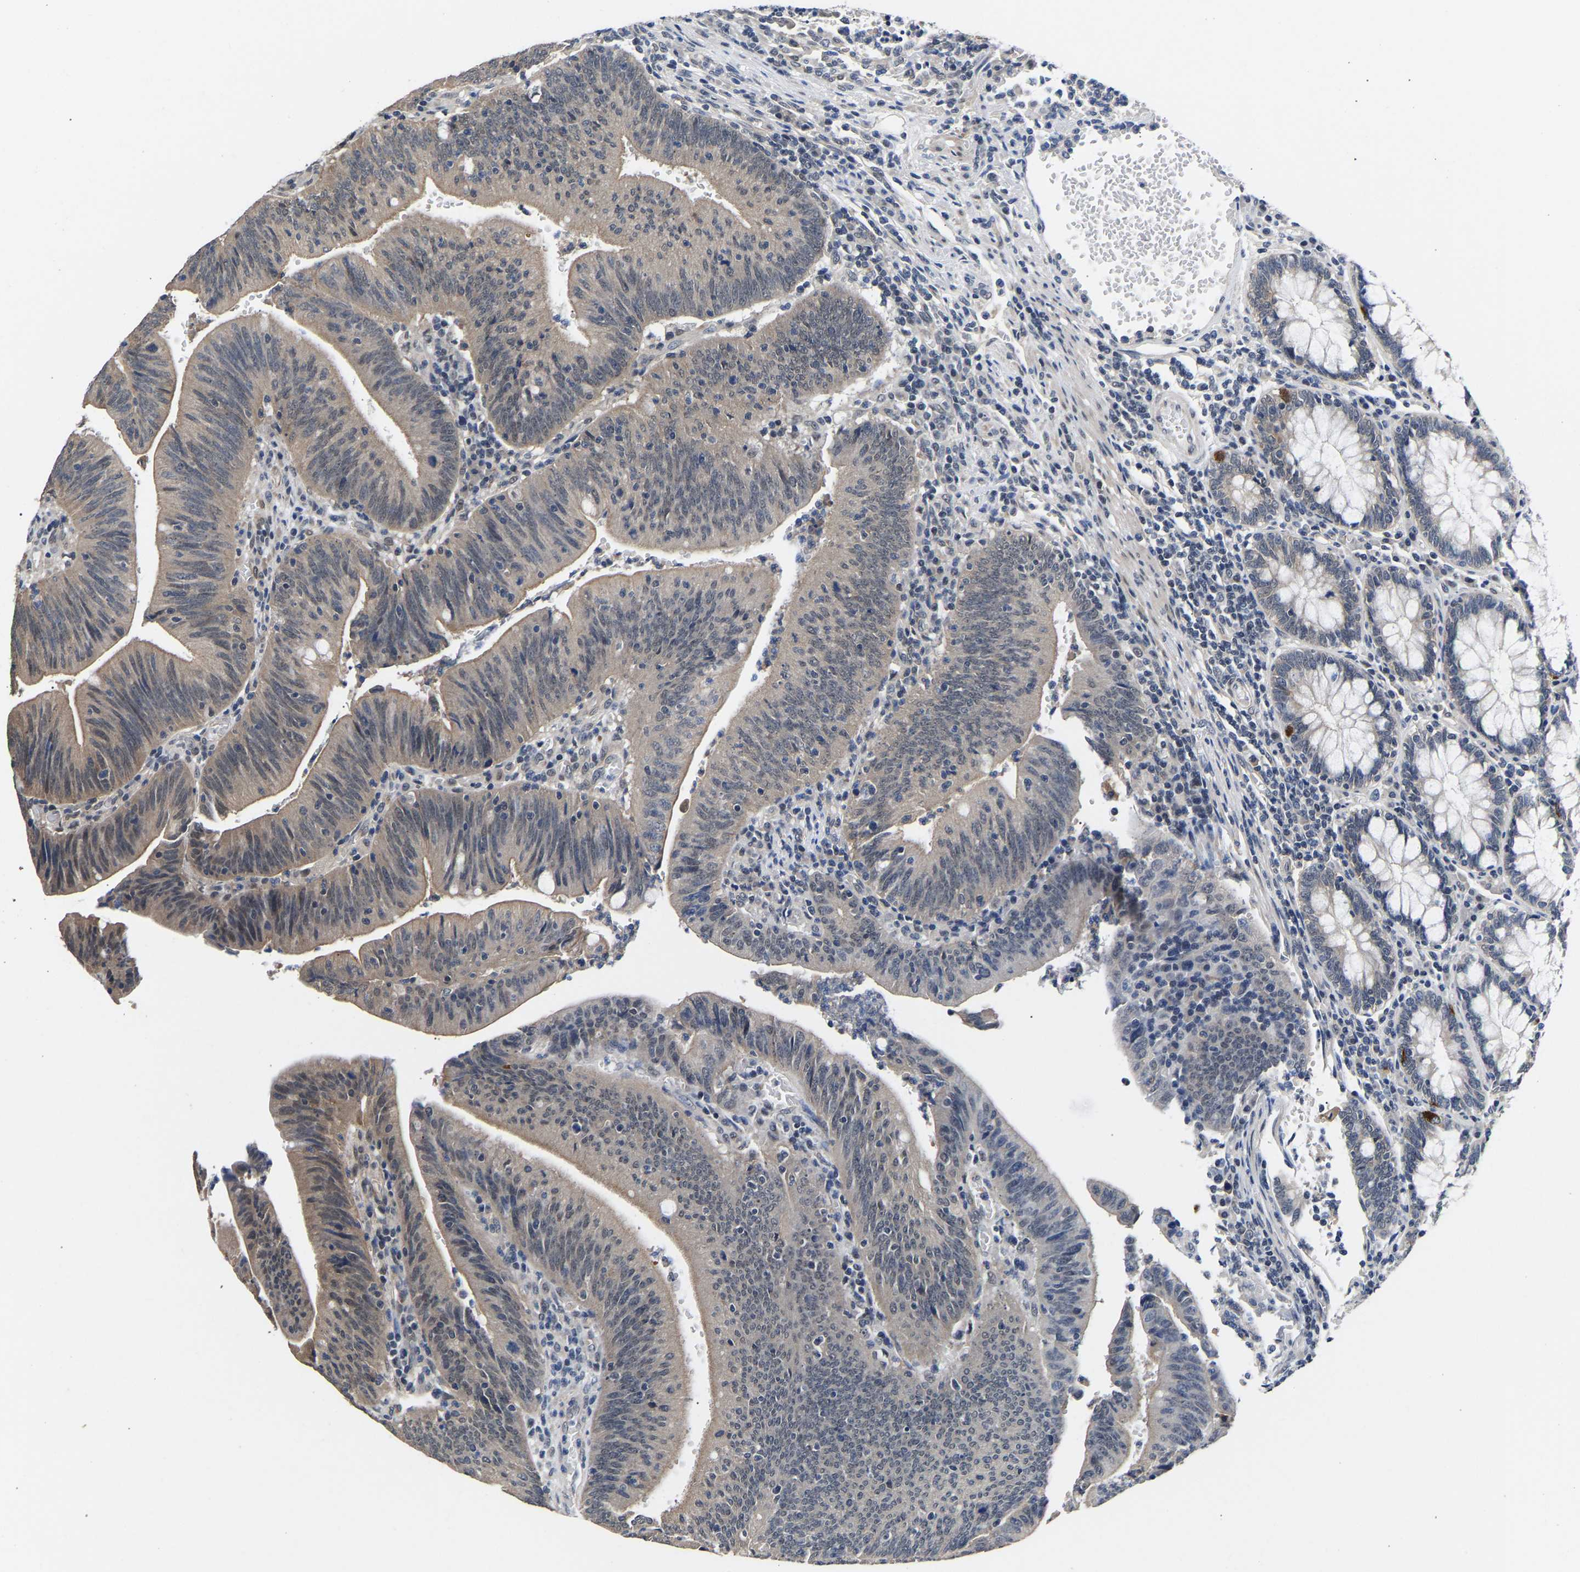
{"staining": {"intensity": "weak", "quantity": "<25%", "location": "cytoplasmic/membranous"}, "tissue": "colorectal cancer", "cell_type": "Tumor cells", "image_type": "cancer", "snomed": [{"axis": "morphology", "description": "Normal tissue, NOS"}, {"axis": "morphology", "description": "Adenocarcinoma, NOS"}, {"axis": "topography", "description": "Rectum"}], "caption": "Tumor cells are negative for protein expression in human adenocarcinoma (colorectal). (Brightfield microscopy of DAB IHC at high magnification).", "gene": "METTL16", "patient": {"sex": "female", "age": 66}}